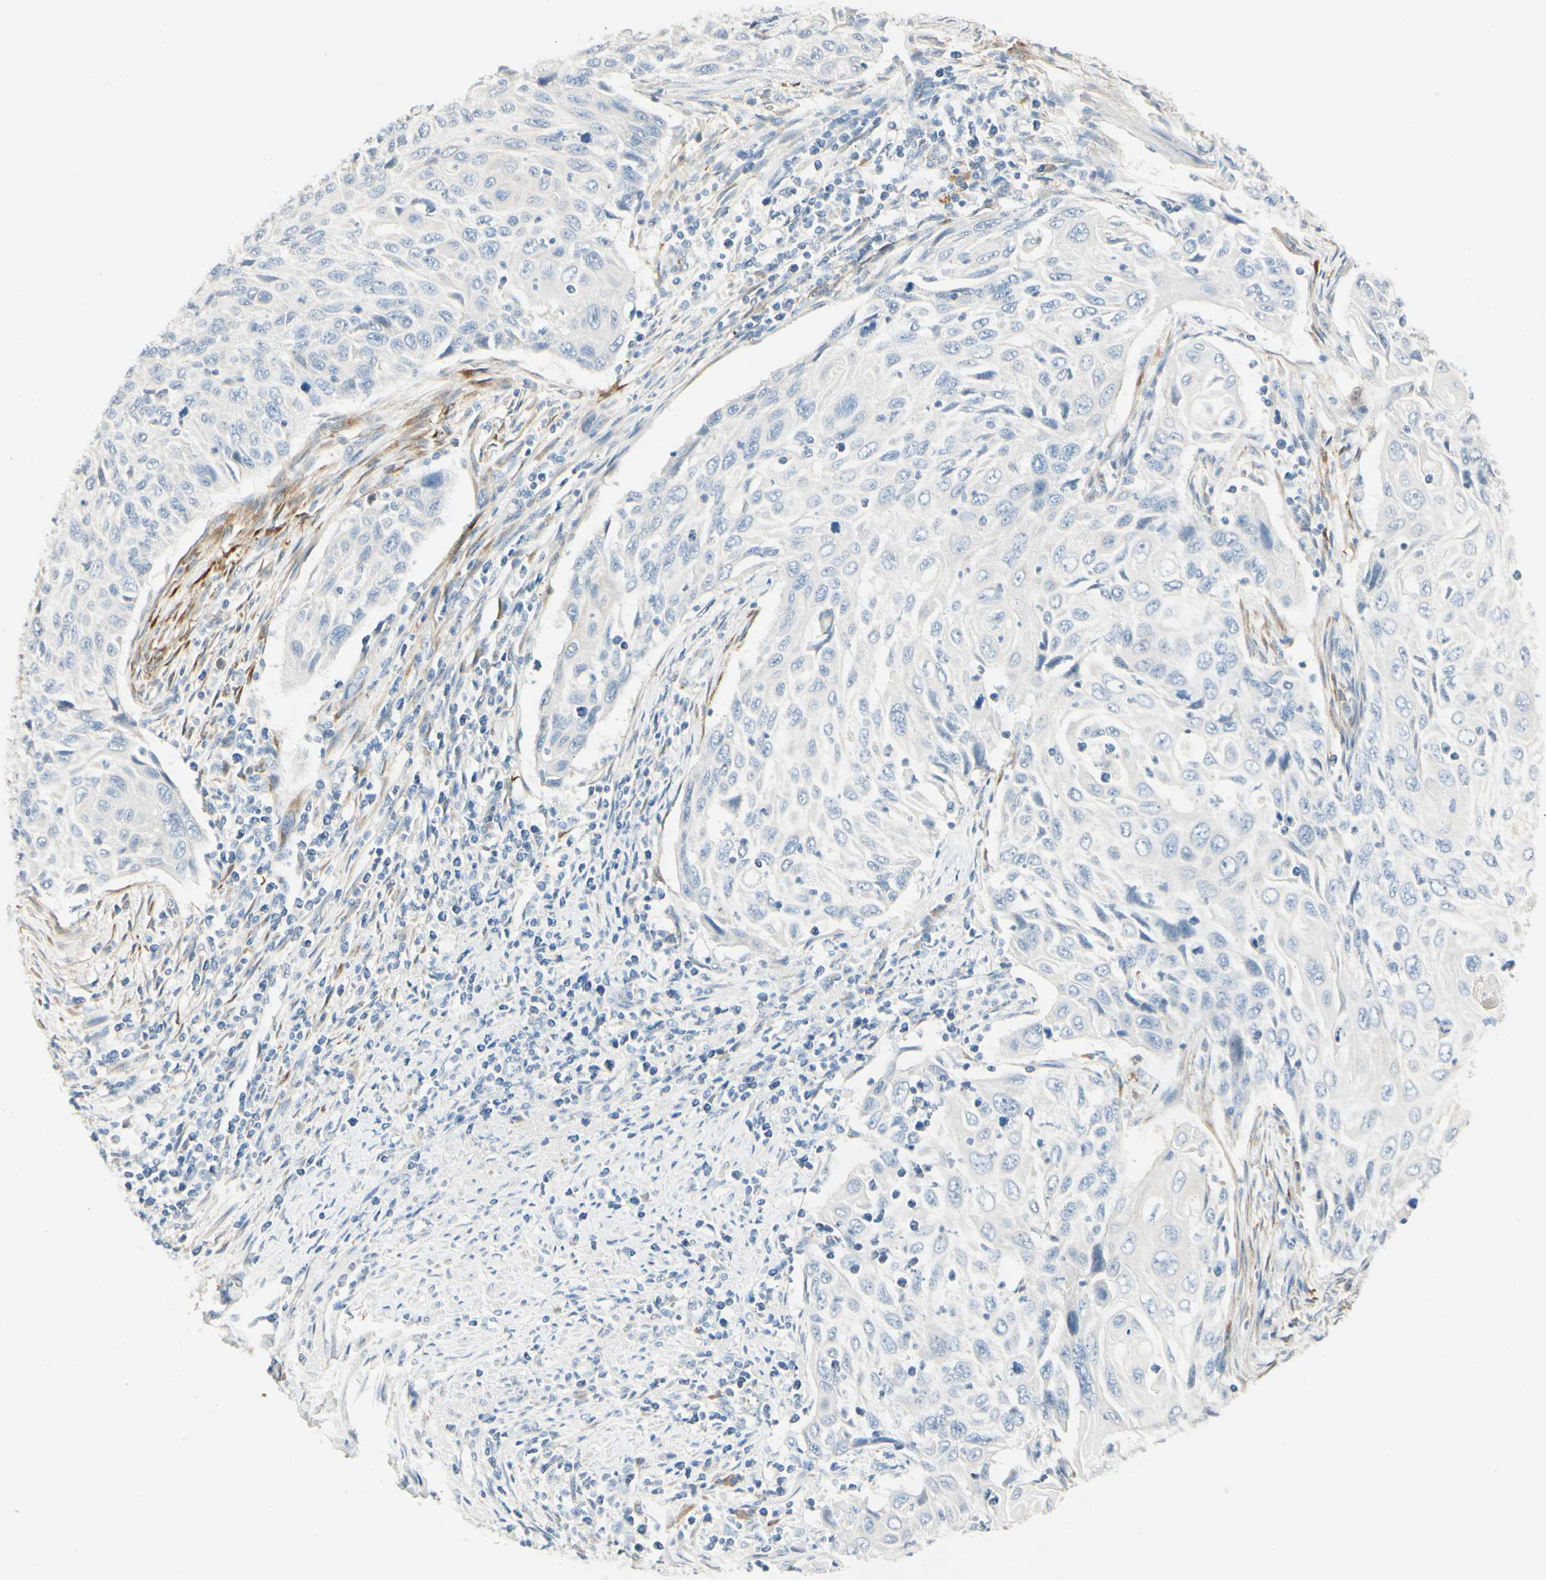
{"staining": {"intensity": "negative", "quantity": "none", "location": "none"}, "tissue": "cervical cancer", "cell_type": "Tumor cells", "image_type": "cancer", "snomed": [{"axis": "morphology", "description": "Squamous cell carcinoma, NOS"}, {"axis": "topography", "description": "Cervix"}], "caption": "This image is of cervical cancer stained with immunohistochemistry (IHC) to label a protein in brown with the nuclei are counter-stained blue. There is no expression in tumor cells. (Stains: DAB (3,3'-diaminobenzidine) IHC with hematoxylin counter stain, Microscopy: brightfield microscopy at high magnification).", "gene": "AMPH", "patient": {"sex": "female", "age": 70}}